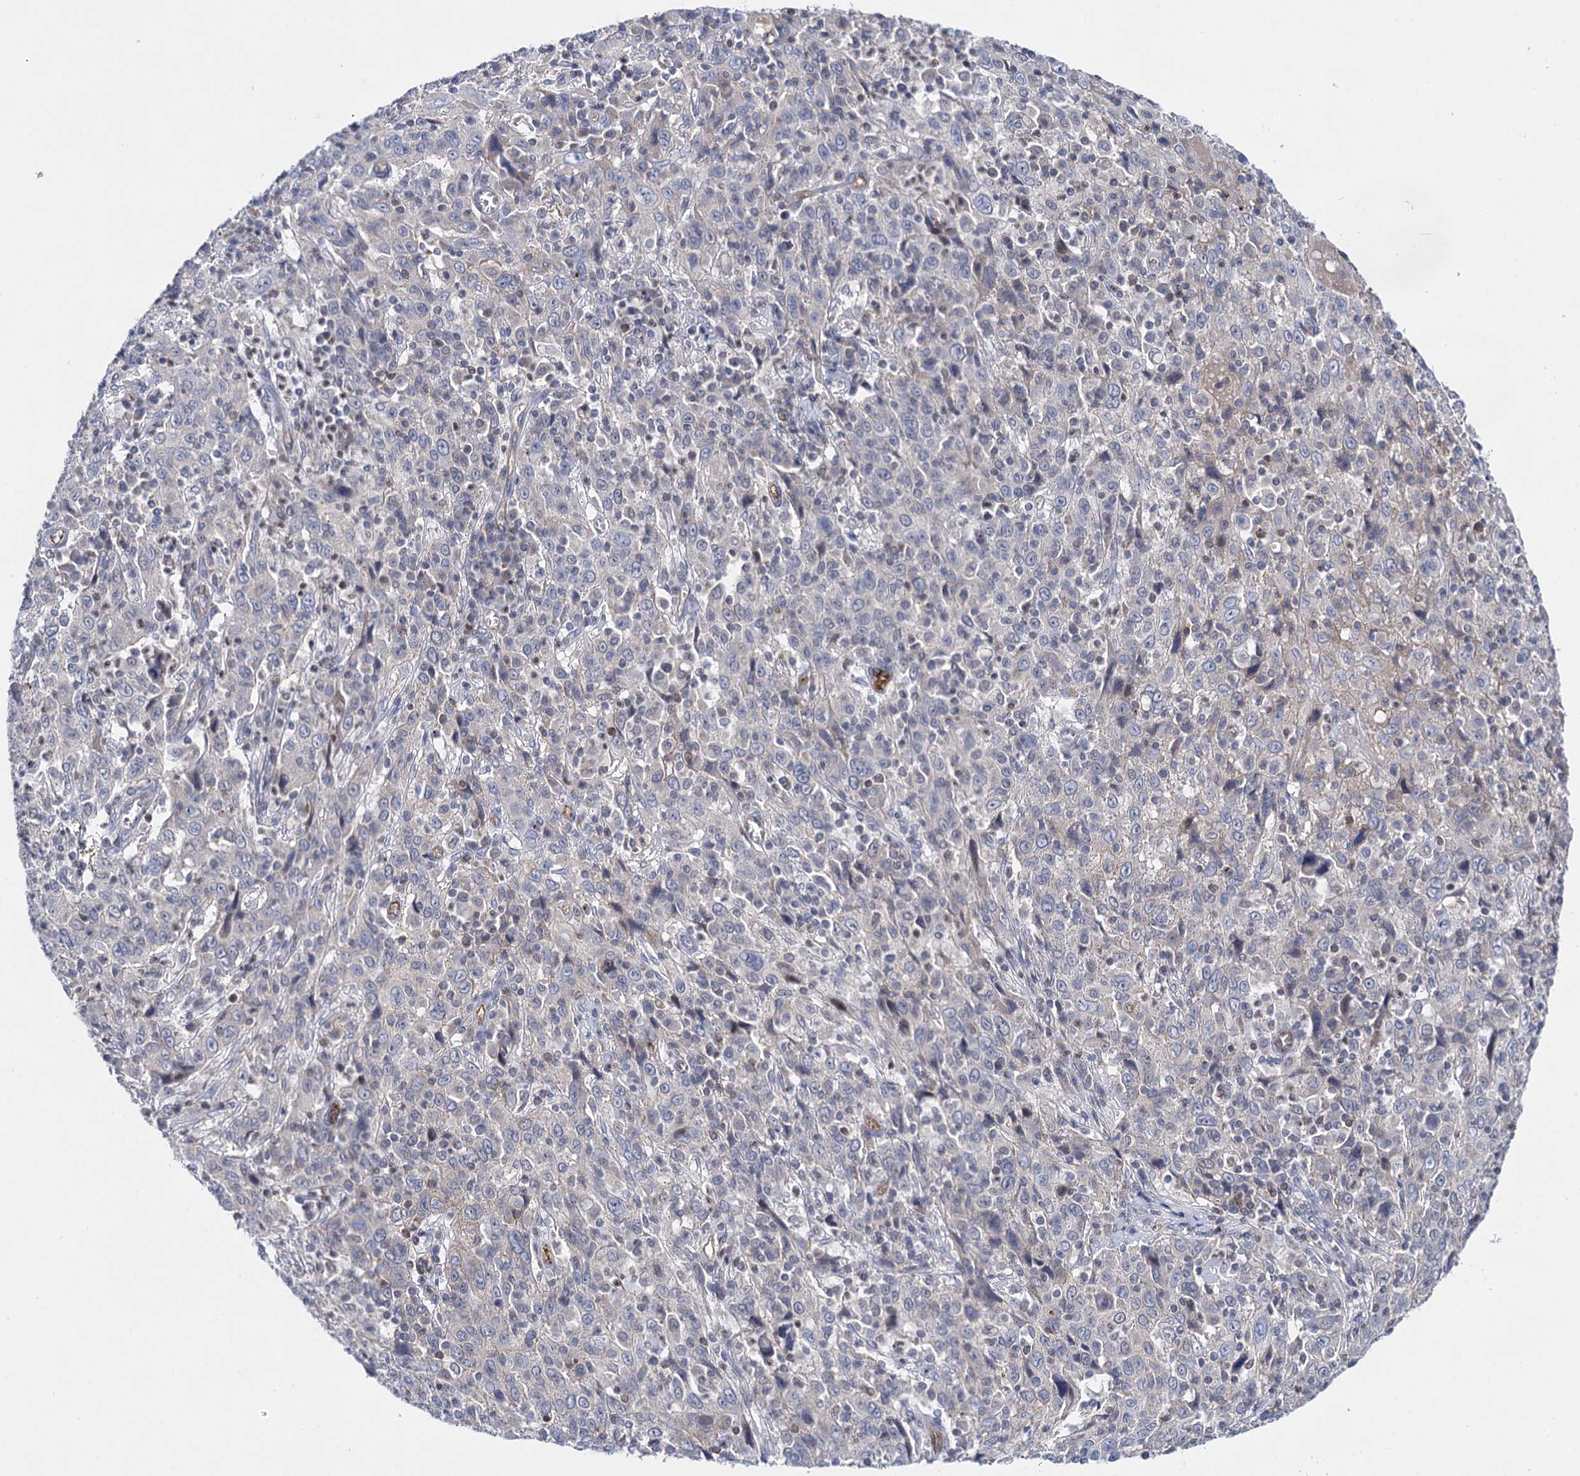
{"staining": {"intensity": "negative", "quantity": "none", "location": "none"}, "tissue": "cervical cancer", "cell_type": "Tumor cells", "image_type": "cancer", "snomed": [{"axis": "morphology", "description": "Squamous cell carcinoma, NOS"}, {"axis": "topography", "description": "Cervix"}], "caption": "Tumor cells are negative for brown protein staining in squamous cell carcinoma (cervical).", "gene": "ABLIM1", "patient": {"sex": "female", "age": 46}}